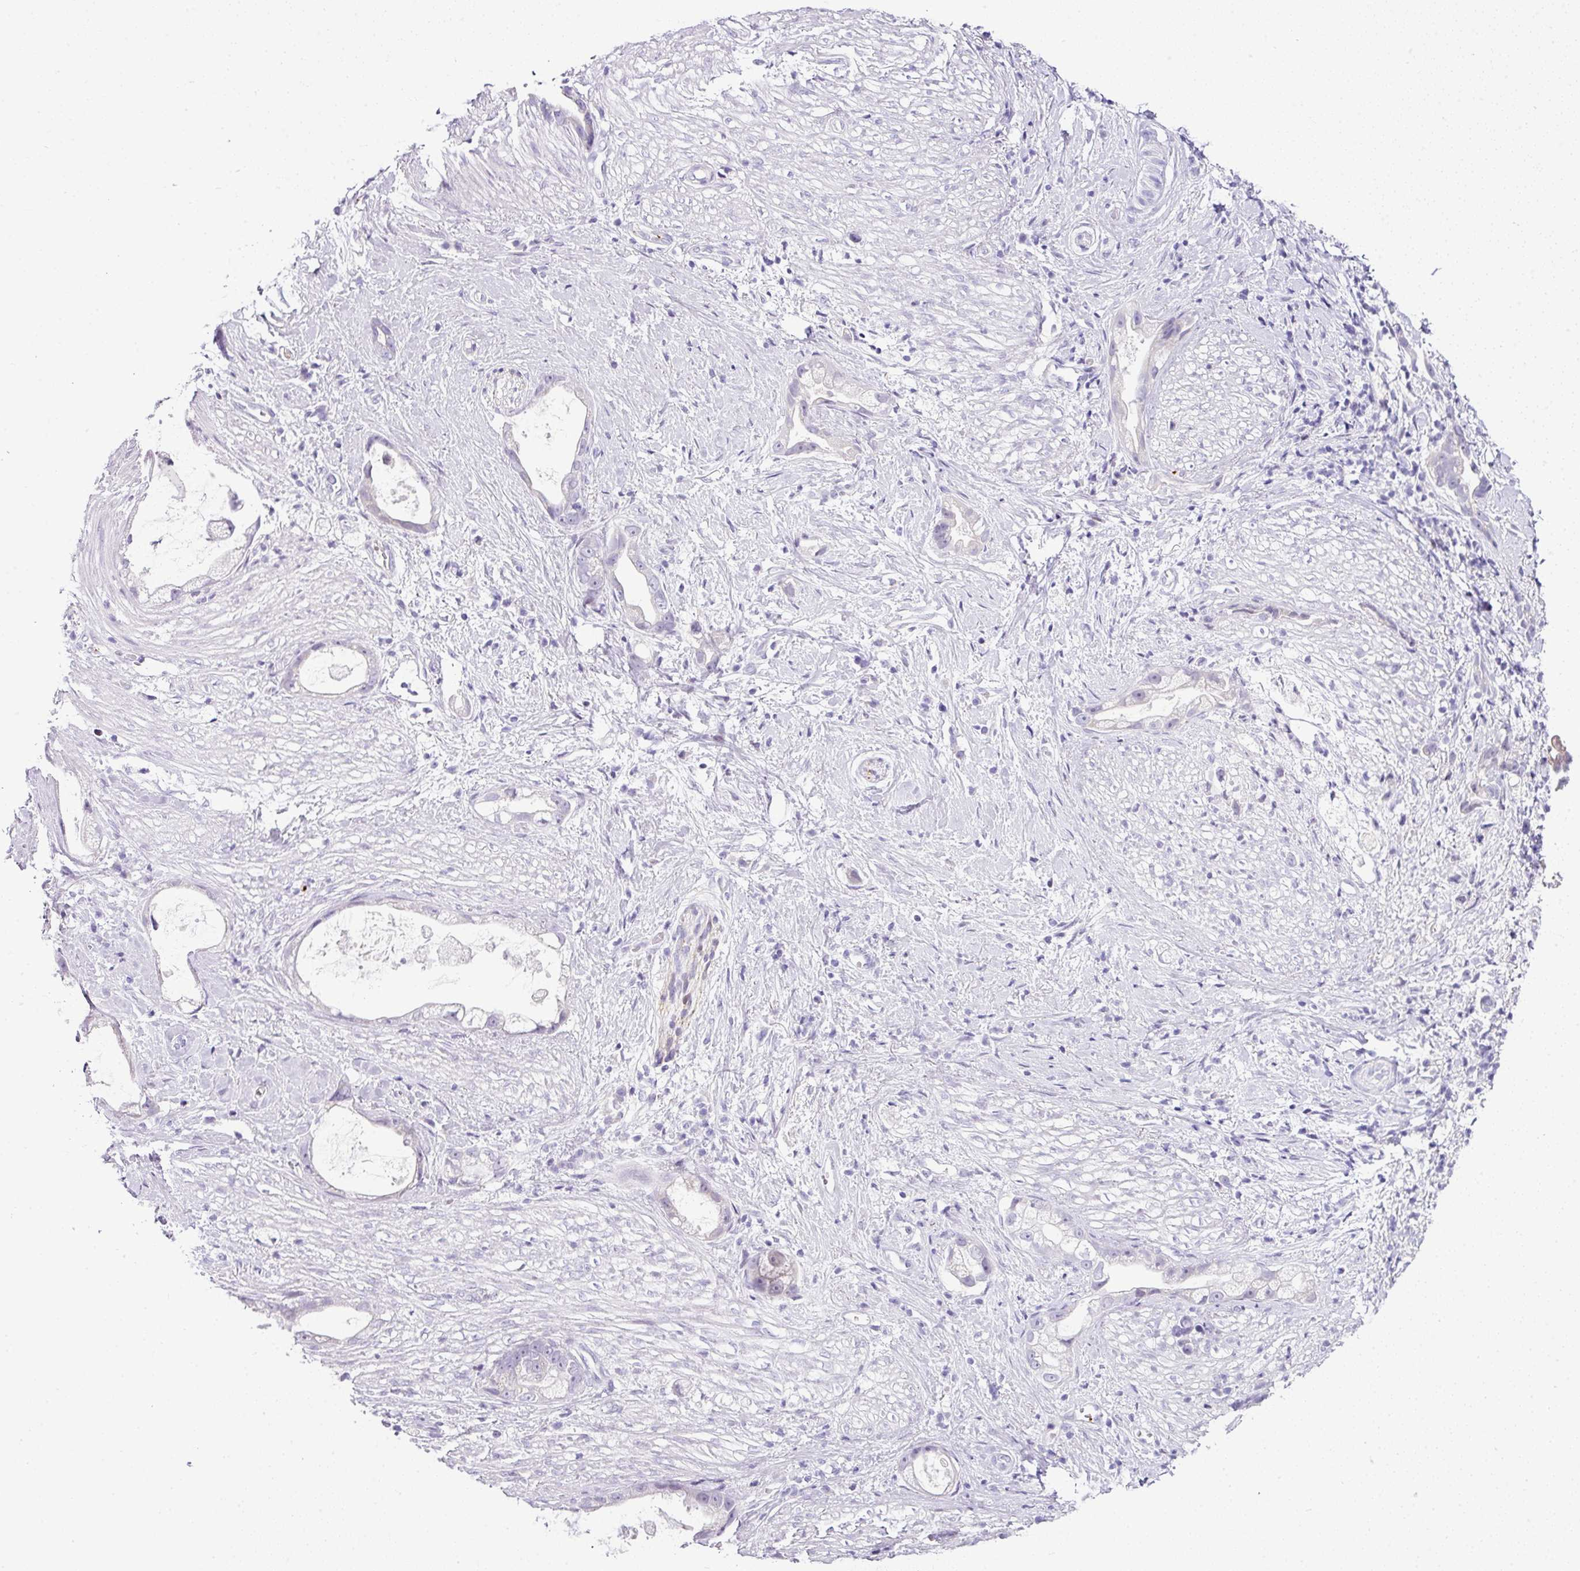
{"staining": {"intensity": "negative", "quantity": "none", "location": "none"}, "tissue": "stomach cancer", "cell_type": "Tumor cells", "image_type": "cancer", "snomed": [{"axis": "morphology", "description": "Adenocarcinoma, NOS"}, {"axis": "topography", "description": "Stomach"}], "caption": "Immunohistochemistry of stomach cancer (adenocarcinoma) demonstrates no staining in tumor cells.", "gene": "CMTM5", "patient": {"sex": "male", "age": 55}}